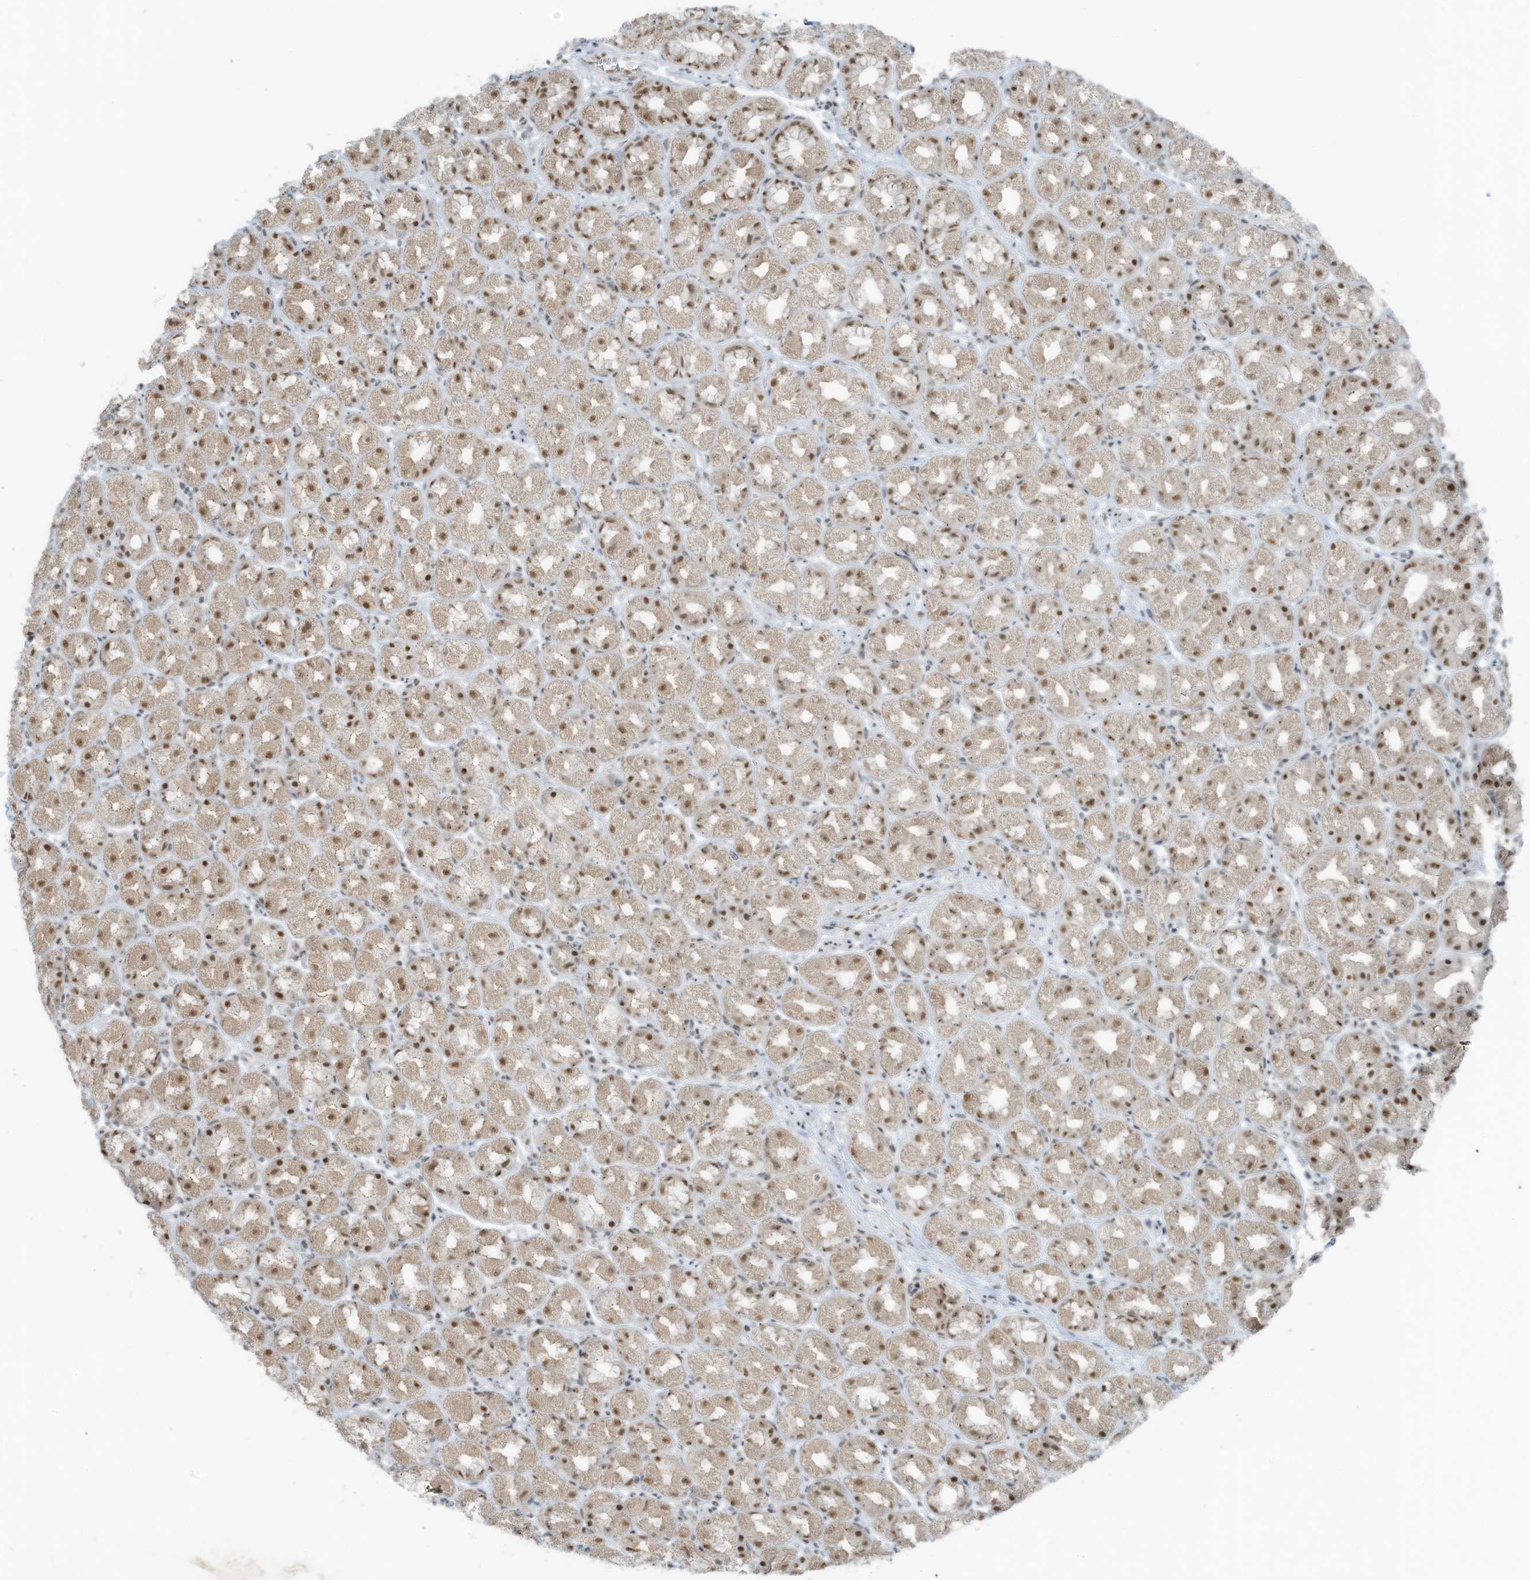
{"staining": {"intensity": "moderate", "quantity": ">75%", "location": "nuclear"}, "tissue": "stomach", "cell_type": "Glandular cells", "image_type": "normal", "snomed": [{"axis": "morphology", "description": "Normal tissue, NOS"}, {"axis": "topography", "description": "Stomach, upper"}], "caption": "Immunohistochemistry (IHC) staining of benign stomach, which displays medium levels of moderate nuclear positivity in approximately >75% of glandular cells indicating moderate nuclear protein staining. The staining was performed using DAB (brown) for protein detection and nuclei were counterstained in hematoxylin (blue).", "gene": "WRNIP1", "patient": {"sex": "male", "age": 68}}